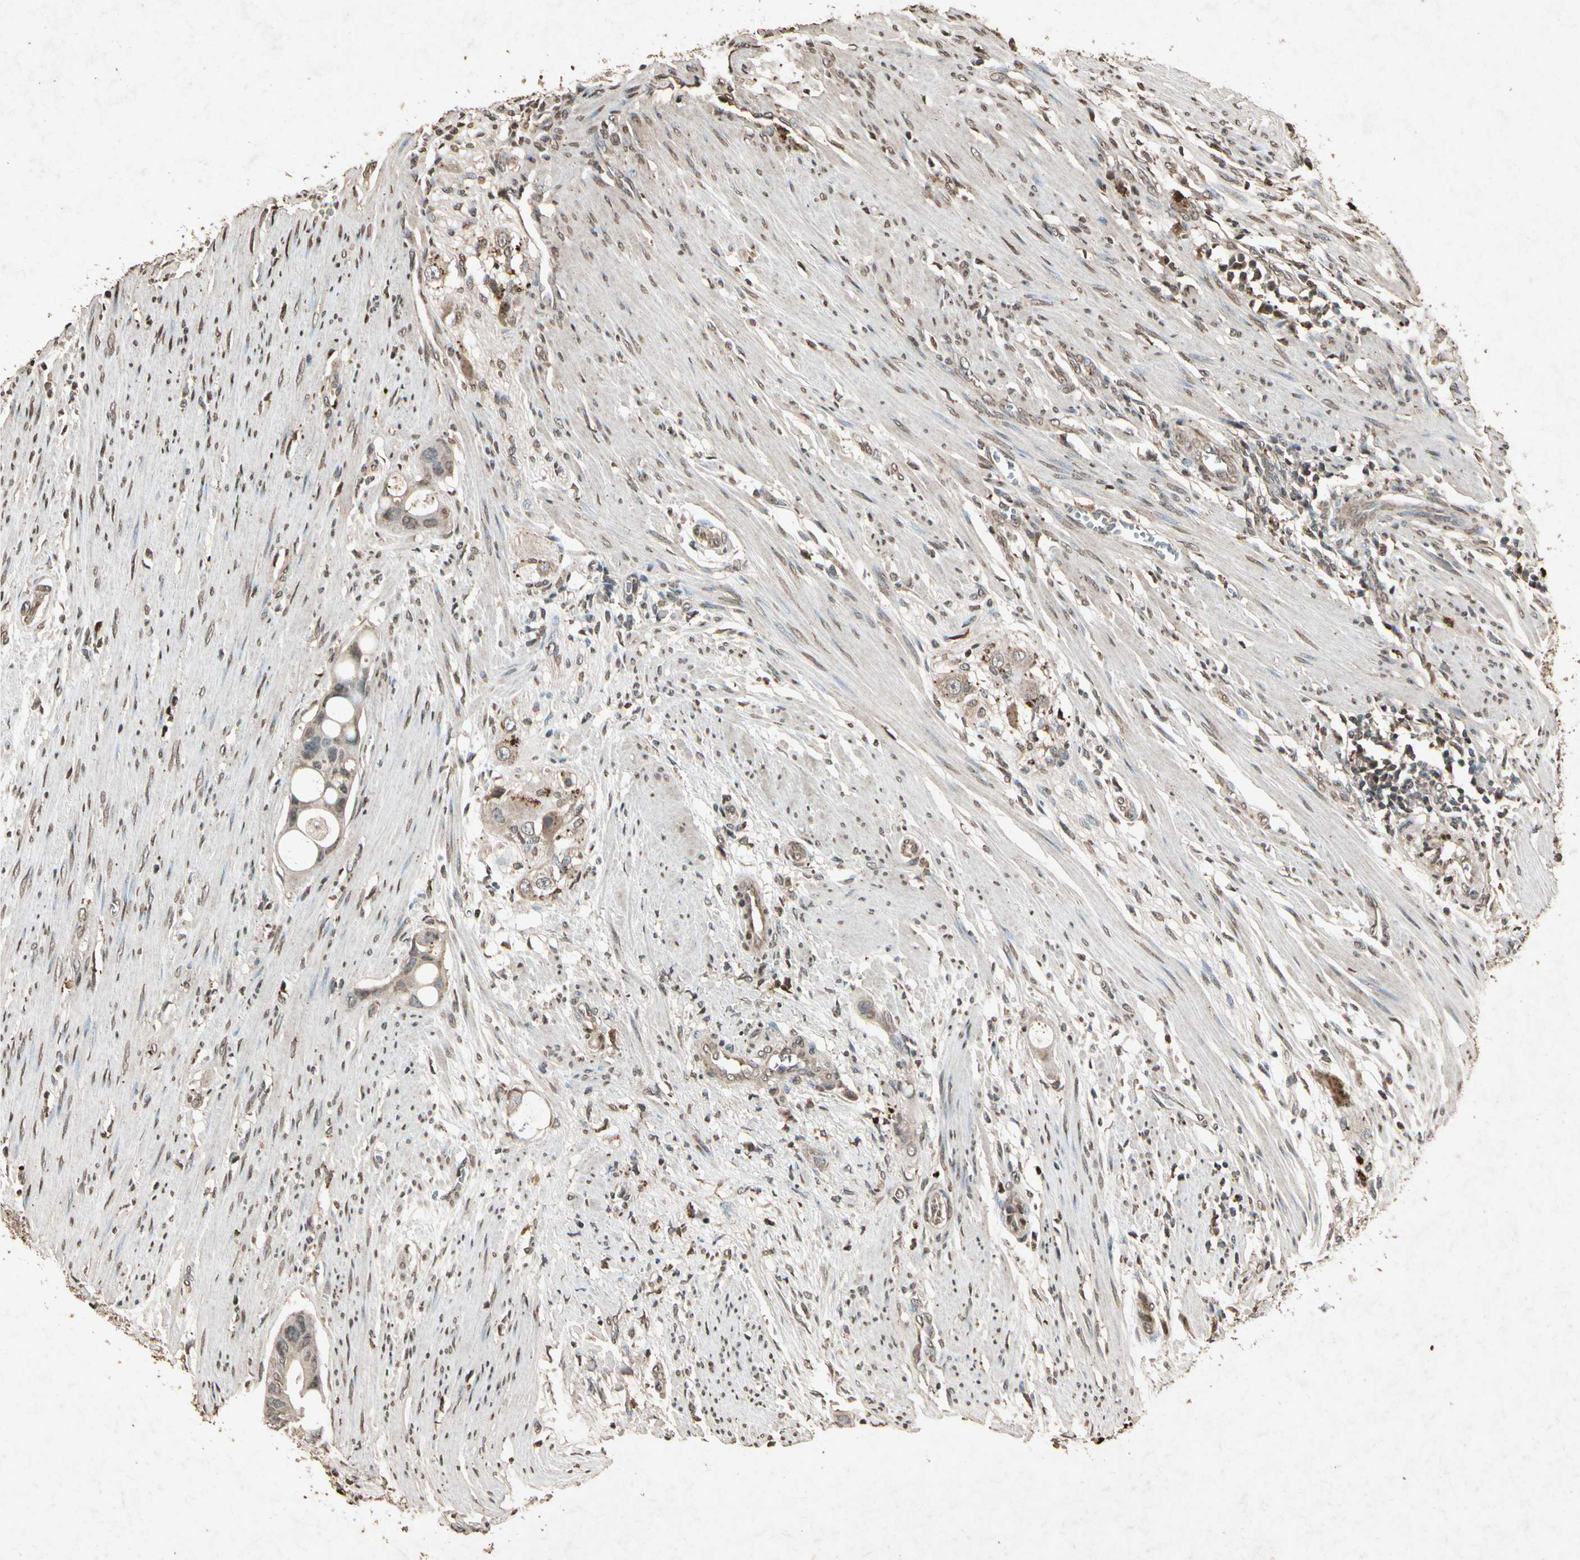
{"staining": {"intensity": "weak", "quantity": "25%-75%", "location": "cytoplasmic/membranous"}, "tissue": "colorectal cancer", "cell_type": "Tumor cells", "image_type": "cancer", "snomed": [{"axis": "morphology", "description": "Adenocarcinoma, NOS"}, {"axis": "topography", "description": "Colon"}], "caption": "Colorectal adenocarcinoma stained for a protein exhibits weak cytoplasmic/membranous positivity in tumor cells.", "gene": "GC", "patient": {"sex": "female", "age": 57}}